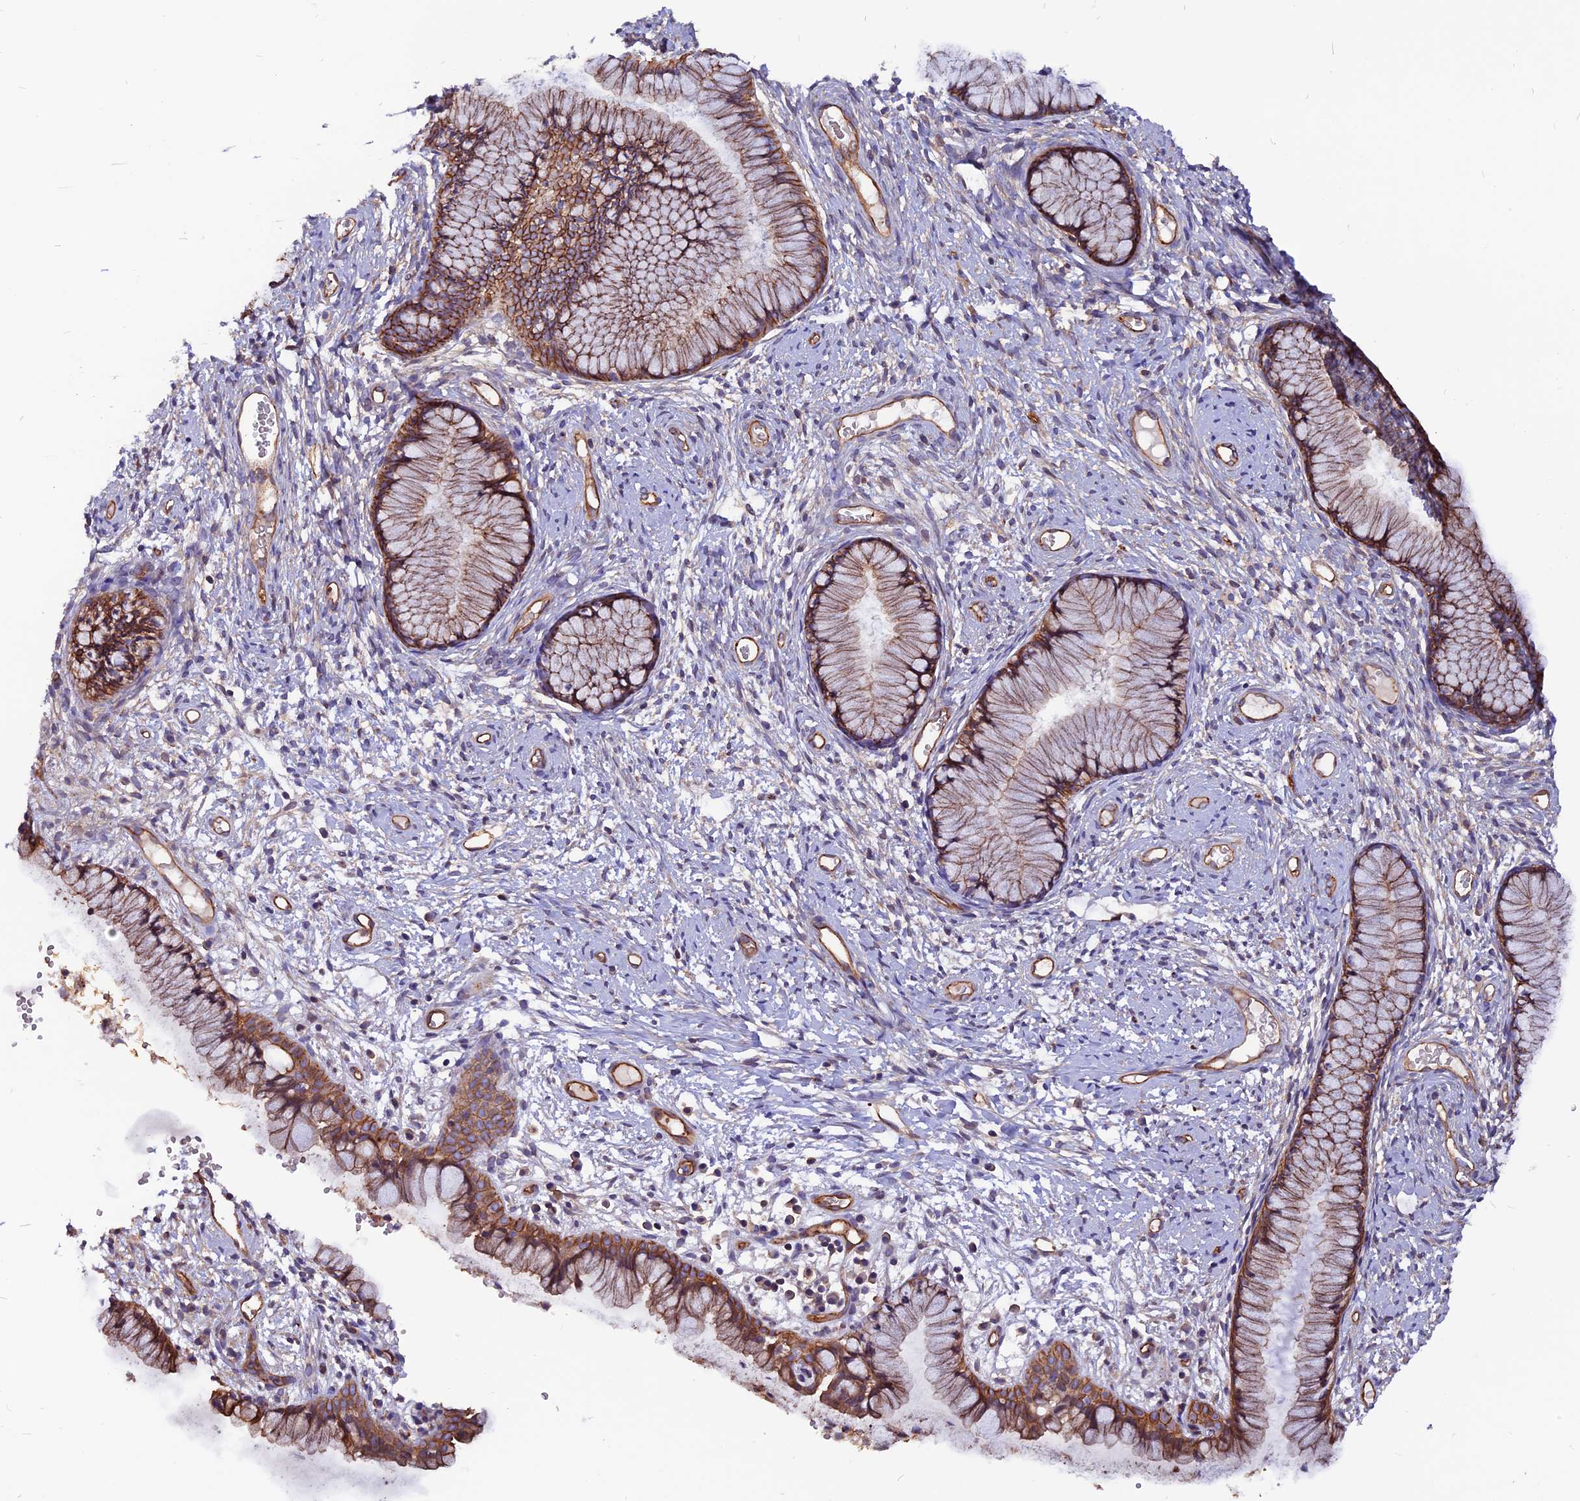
{"staining": {"intensity": "moderate", "quantity": ">75%", "location": "cytoplasmic/membranous"}, "tissue": "cervix", "cell_type": "Glandular cells", "image_type": "normal", "snomed": [{"axis": "morphology", "description": "Normal tissue, NOS"}, {"axis": "topography", "description": "Cervix"}], "caption": "Immunohistochemistry (IHC) staining of unremarkable cervix, which demonstrates medium levels of moderate cytoplasmic/membranous staining in approximately >75% of glandular cells indicating moderate cytoplasmic/membranous protein expression. The staining was performed using DAB (3,3'-diaminobenzidine) (brown) for protein detection and nuclei were counterstained in hematoxylin (blue).", "gene": "ZNF749", "patient": {"sex": "female", "age": 42}}